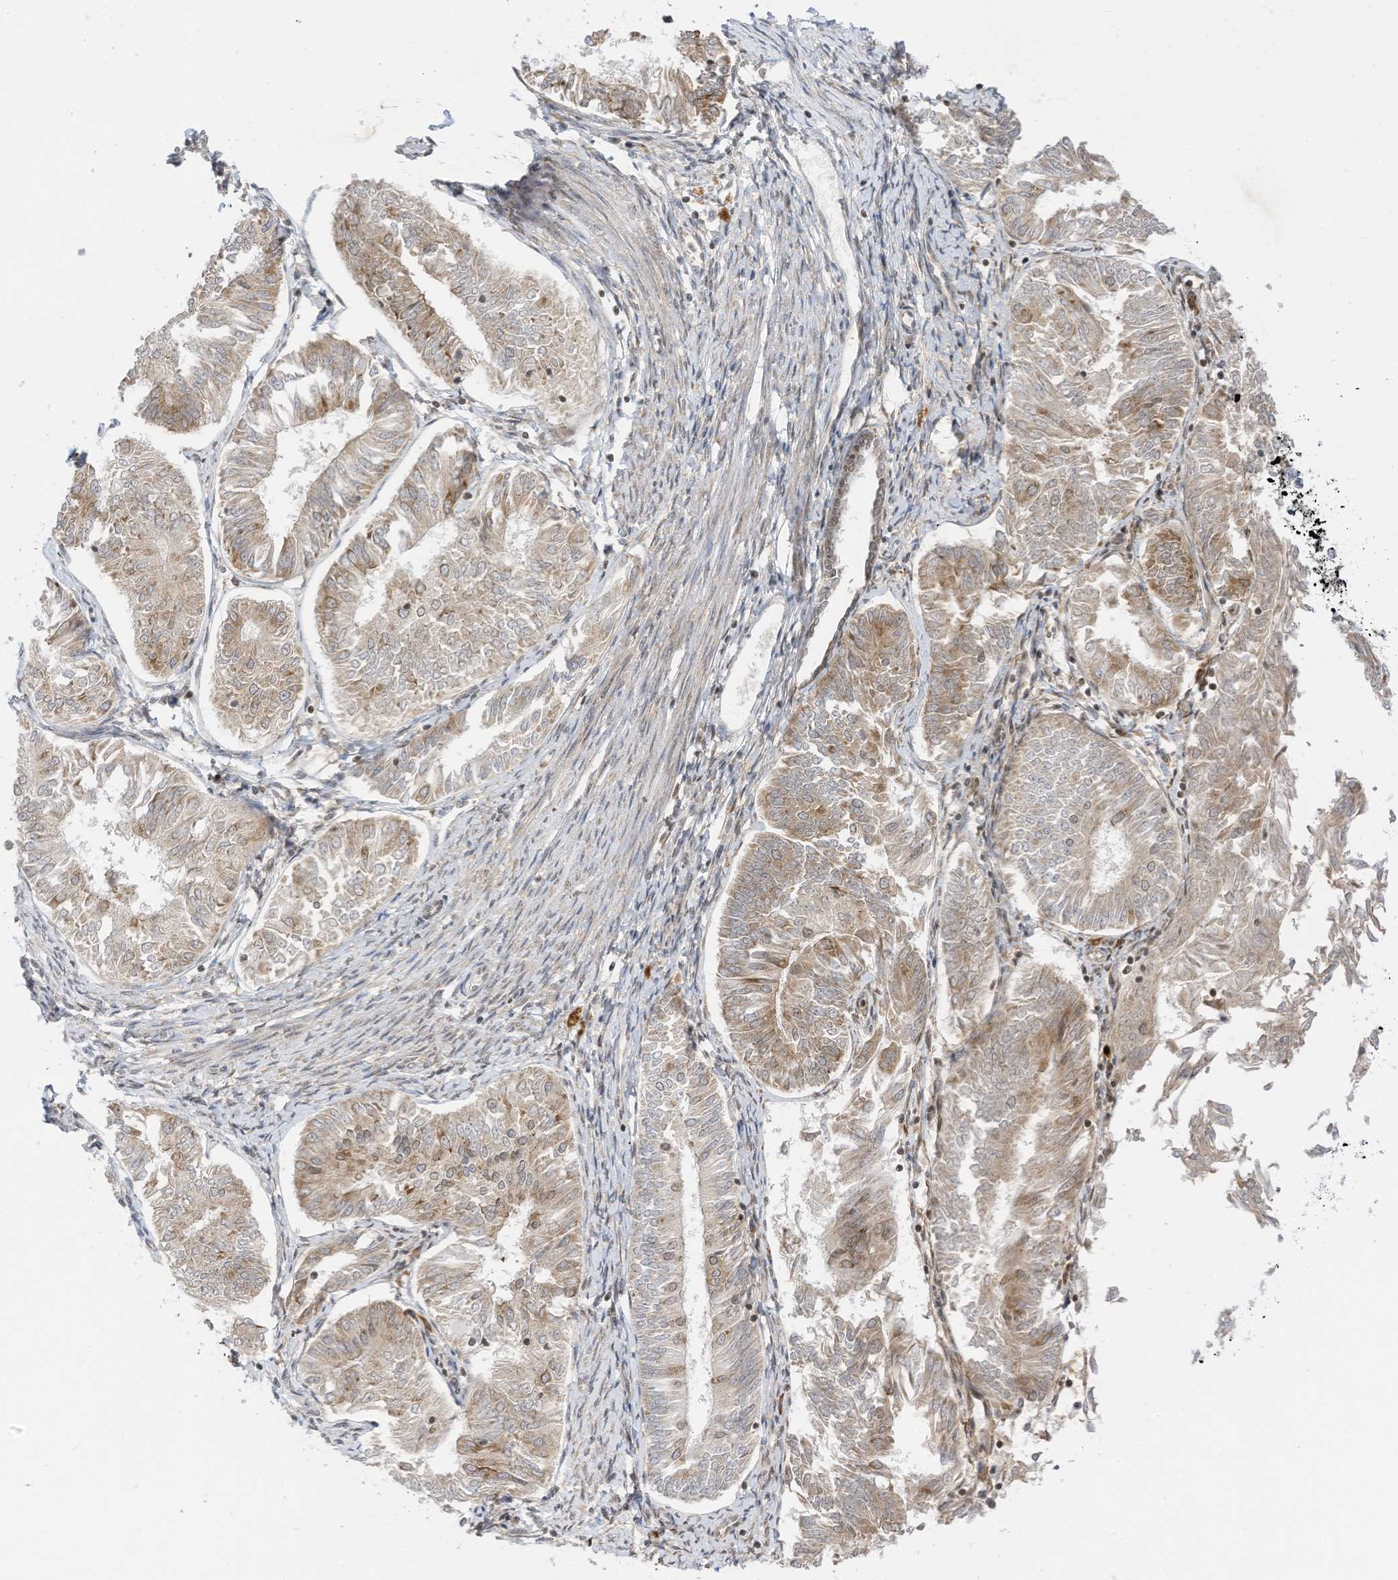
{"staining": {"intensity": "weak", "quantity": ">75%", "location": "cytoplasmic/membranous"}, "tissue": "endometrial cancer", "cell_type": "Tumor cells", "image_type": "cancer", "snomed": [{"axis": "morphology", "description": "Adenocarcinoma, NOS"}, {"axis": "topography", "description": "Endometrium"}], "caption": "Immunohistochemistry staining of endometrial adenocarcinoma, which demonstrates low levels of weak cytoplasmic/membranous staining in about >75% of tumor cells indicating weak cytoplasmic/membranous protein staining. The staining was performed using DAB (3,3'-diaminobenzidine) (brown) for protein detection and nuclei were counterstained in hematoxylin (blue).", "gene": "EDF1", "patient": {"sex": "female", "age": 58}}